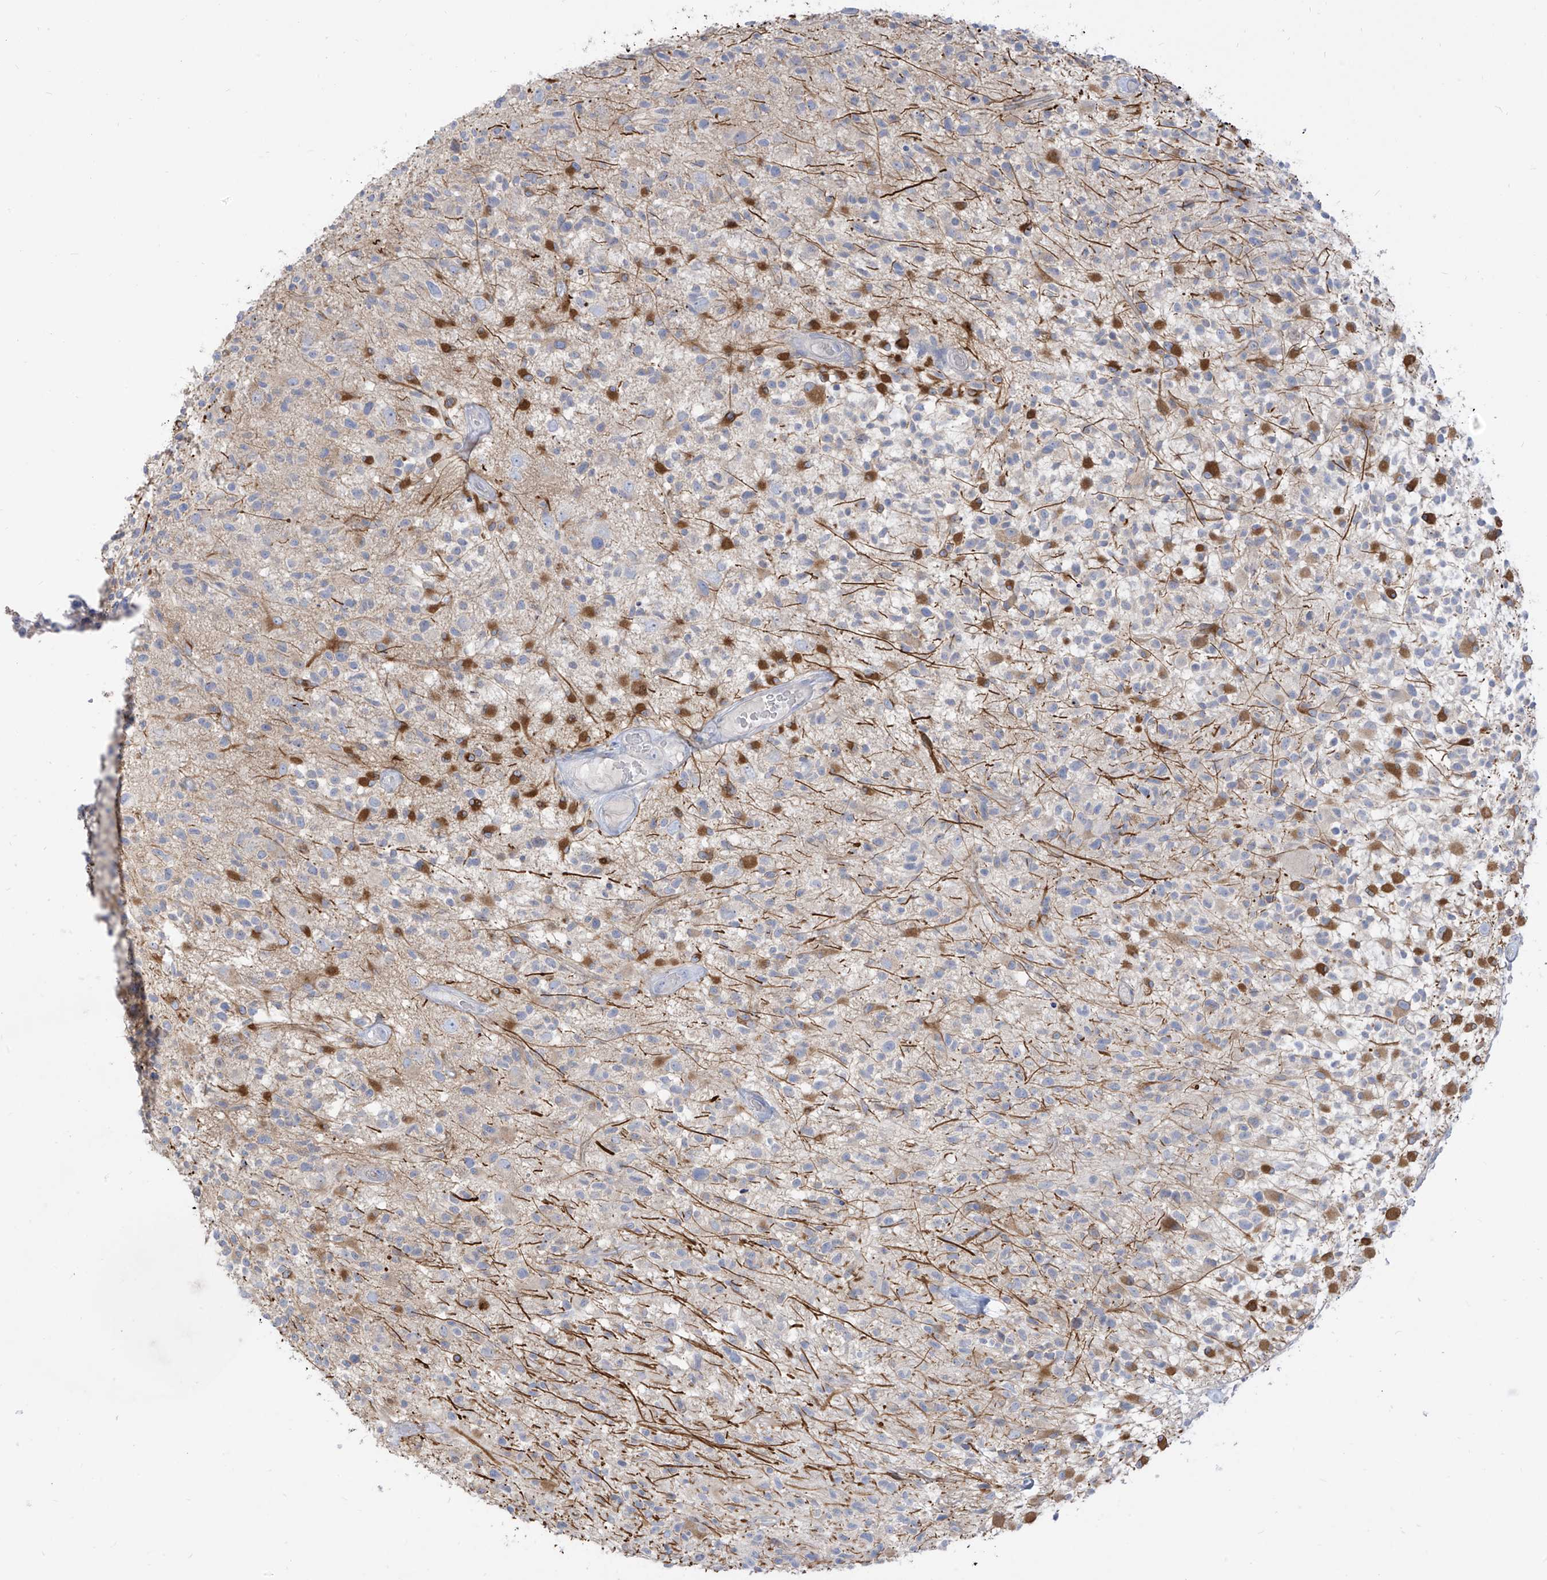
{"staining": {"intensity": "negative", "quantity": "none", "location": "none"}, "tissue": "glioma", "cell_type": "Tumor cells", "image_type": "cancer", "snomed": [{"axis": "morphology", "description": "Glioma, malignant, High grade"}, {"axis": "morphology", "description": "Glioblastoma, NOS"}, {"axis": "topography", "description": "Brain"}], "caption": "Glioma was stained to show a protein in brown. There is no significant staining in tumor cells.", "gene": "ARHGEF40", "patient": {"sex": "male", "age": 60}}